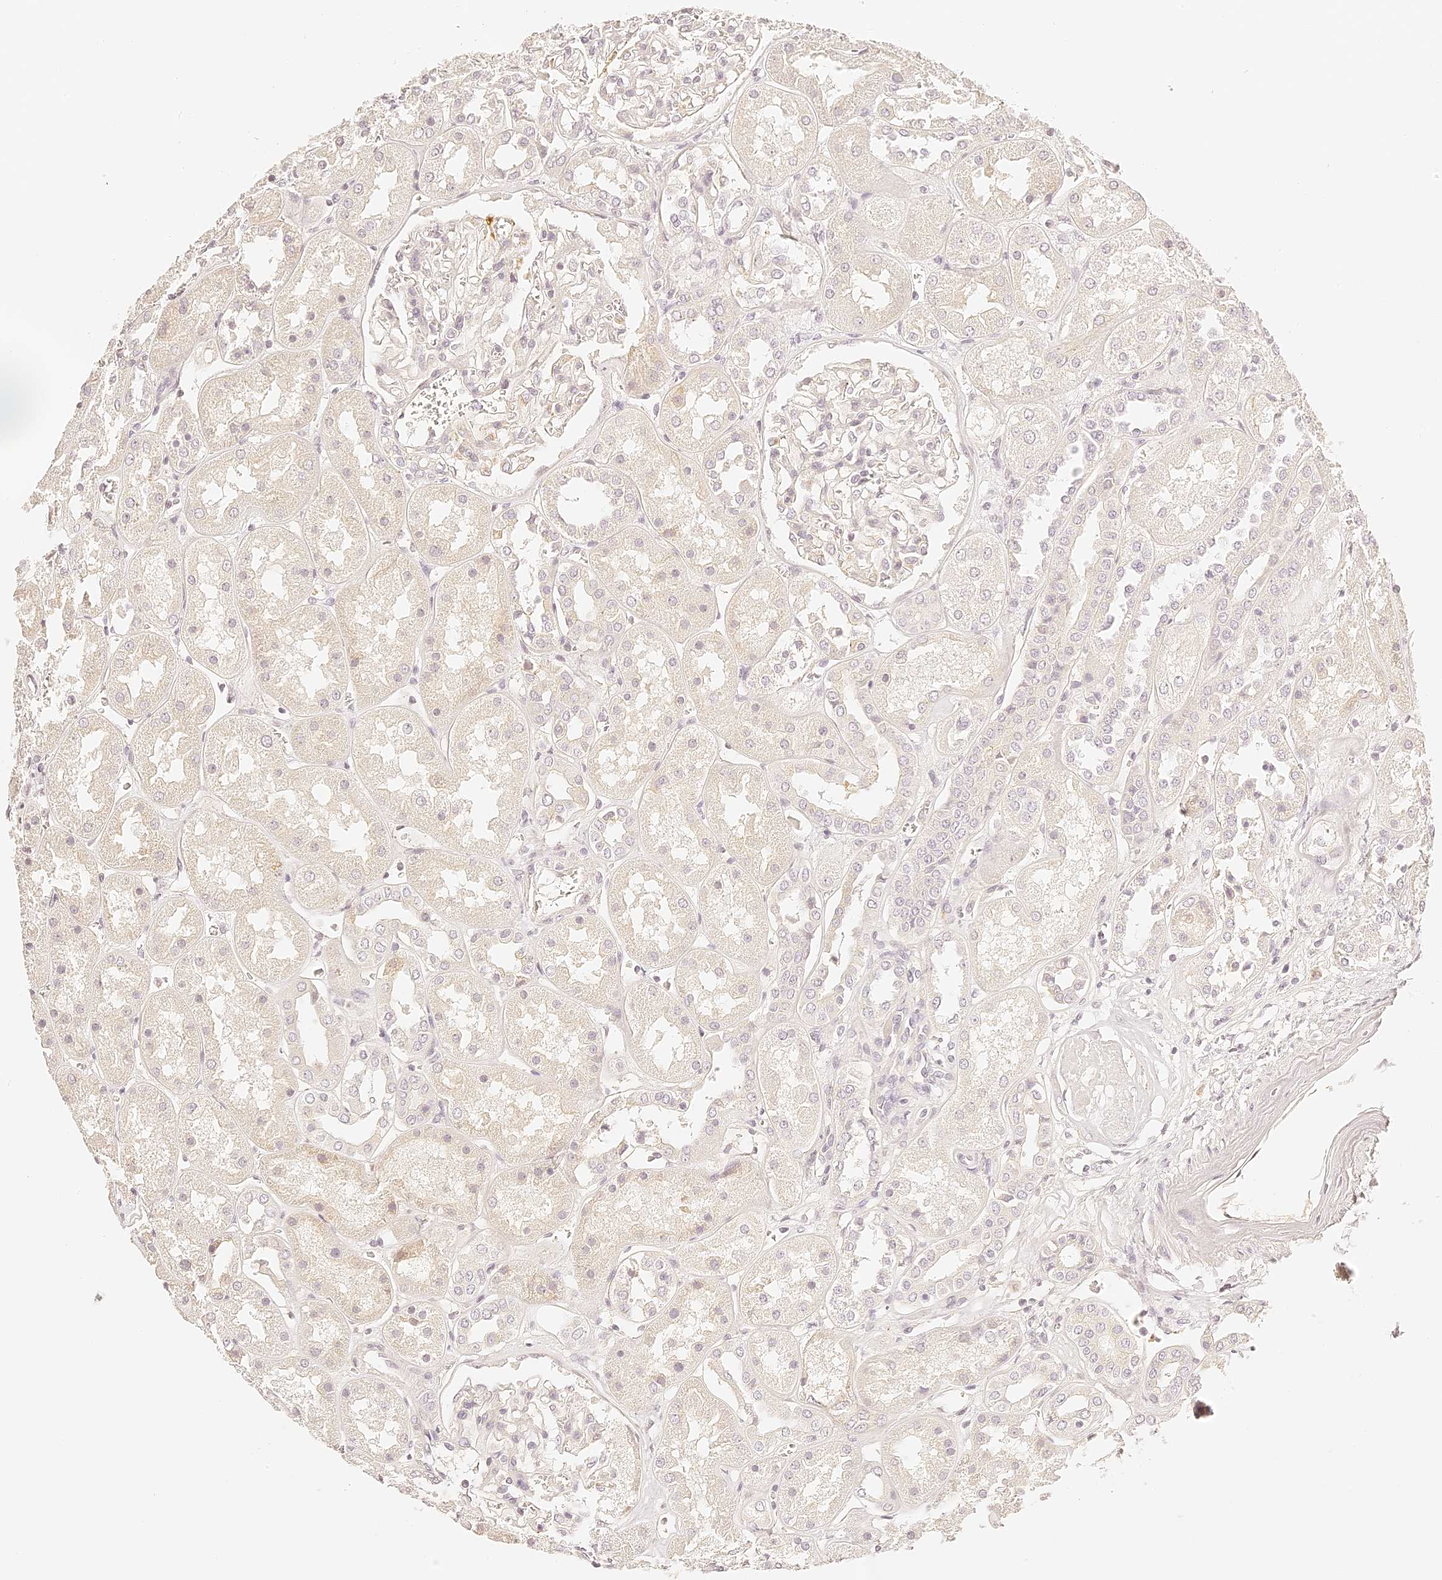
{"staining": {"intensity": "negative", "quantity": "none", "location": "none"}, "tissue": "kidney", "cell_type": "Cells in glomeruli", "image_type": "normal", "snomed": [{"axis": "morphology", "description": "Normal tissue, NOS"}, {"axis": "topography", "description": "Kidney"}], "caption": "This is an immunohistochemistry (IHC) image of normal kidney. There is no expression in cells in glomeruli.", "gene": "TRIM45", "patient": {"sex": "male", "age": 70}}